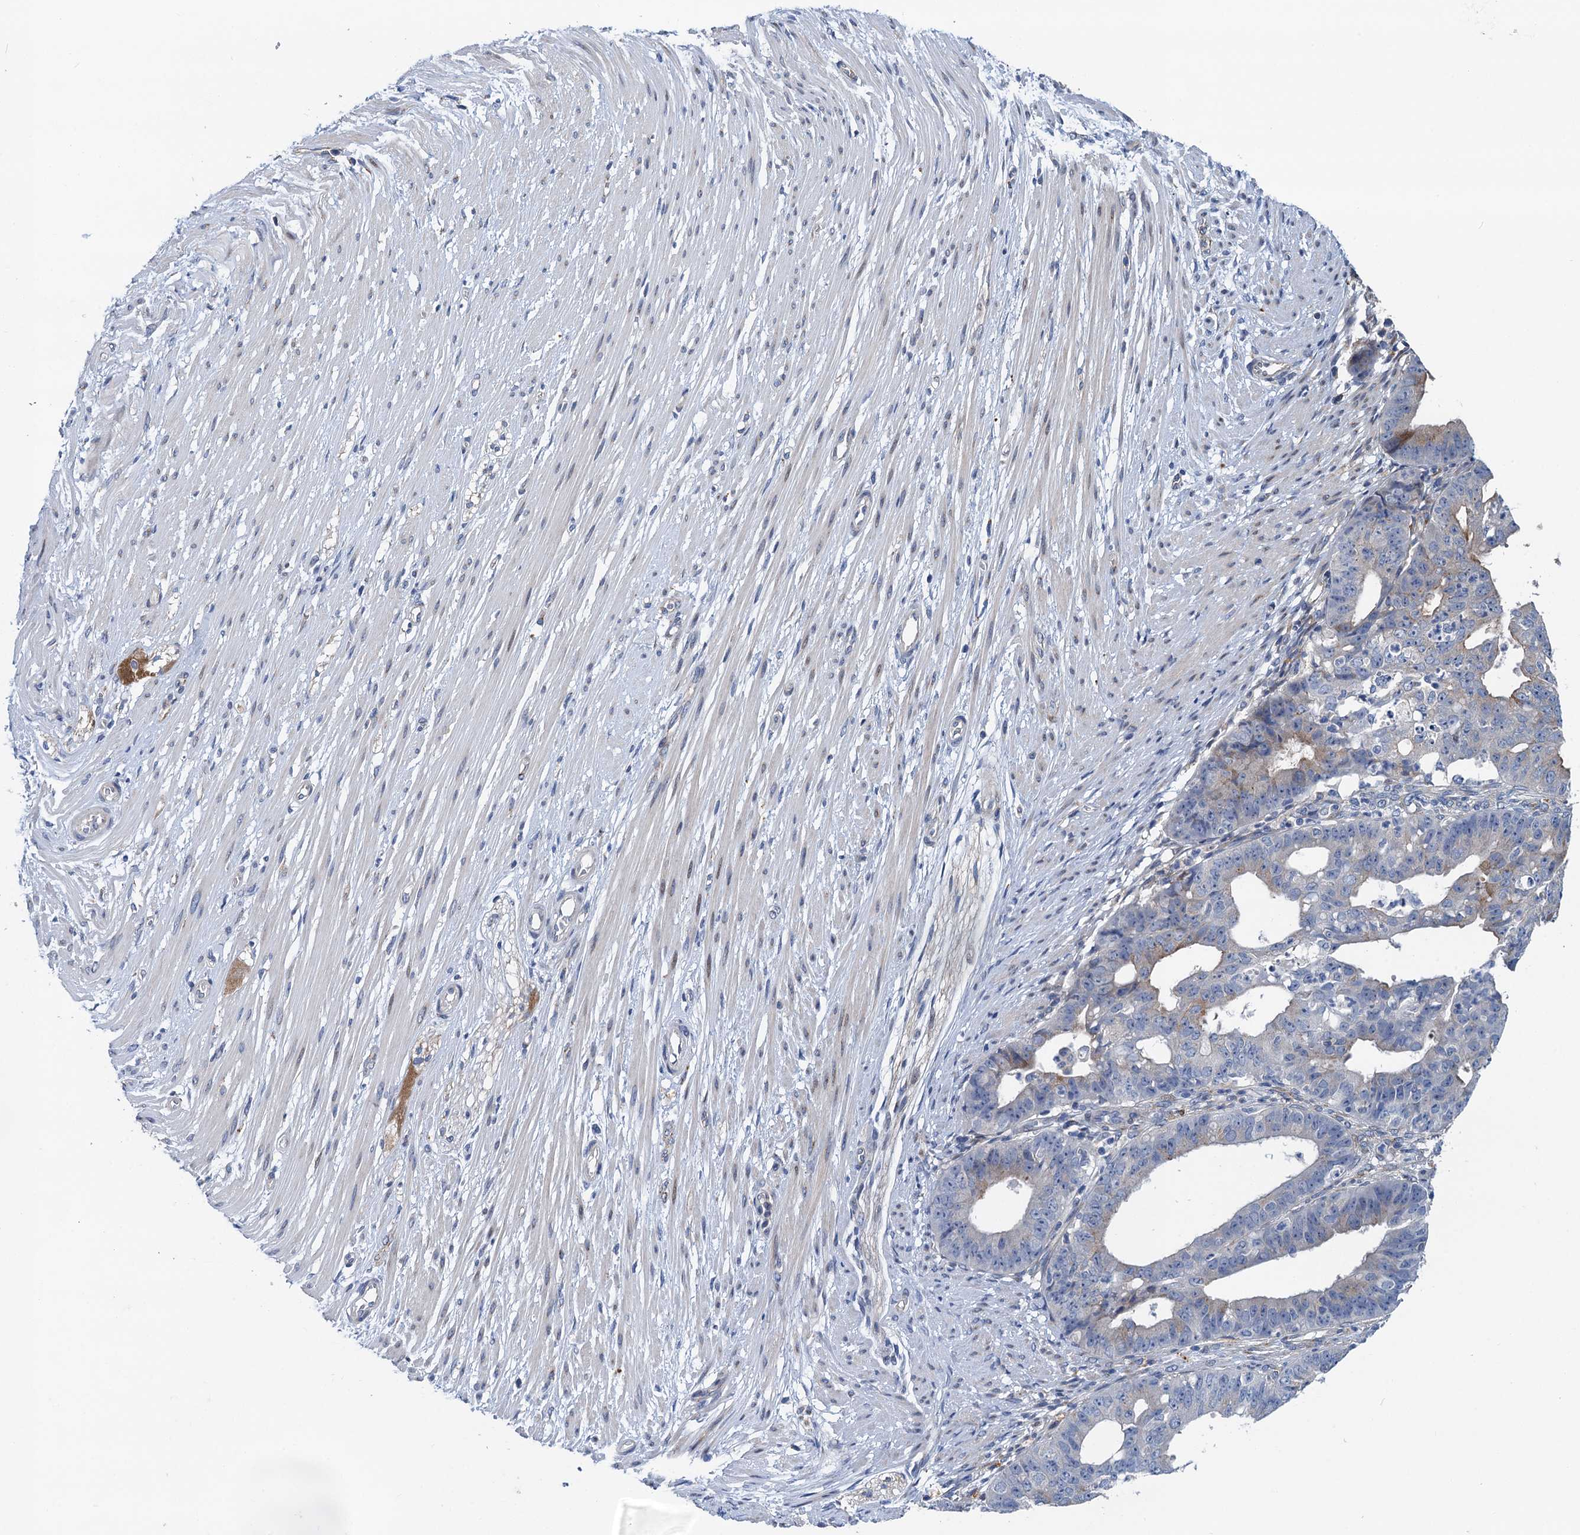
{"staining": {"intensity": "negative", "quantity": "none", "location": "none"}, "tissue": "ovarian cancer", "cell_type": "Tumor cells", "image_type": "cancer", "snomed": [{"axis": "morphology", "description": "Carcinoma, endometroid"}, {"axis": "topography", "description": "Appendix"}, {"axis": "topography", "description": "Ovary"}], "caption": "This is a image of IHC staining of endometroid carcinoma (ovarian), which shows no expression in tumor cells.", "gene": "NBEA", "patient": {"sex": "female", "age": 42}}